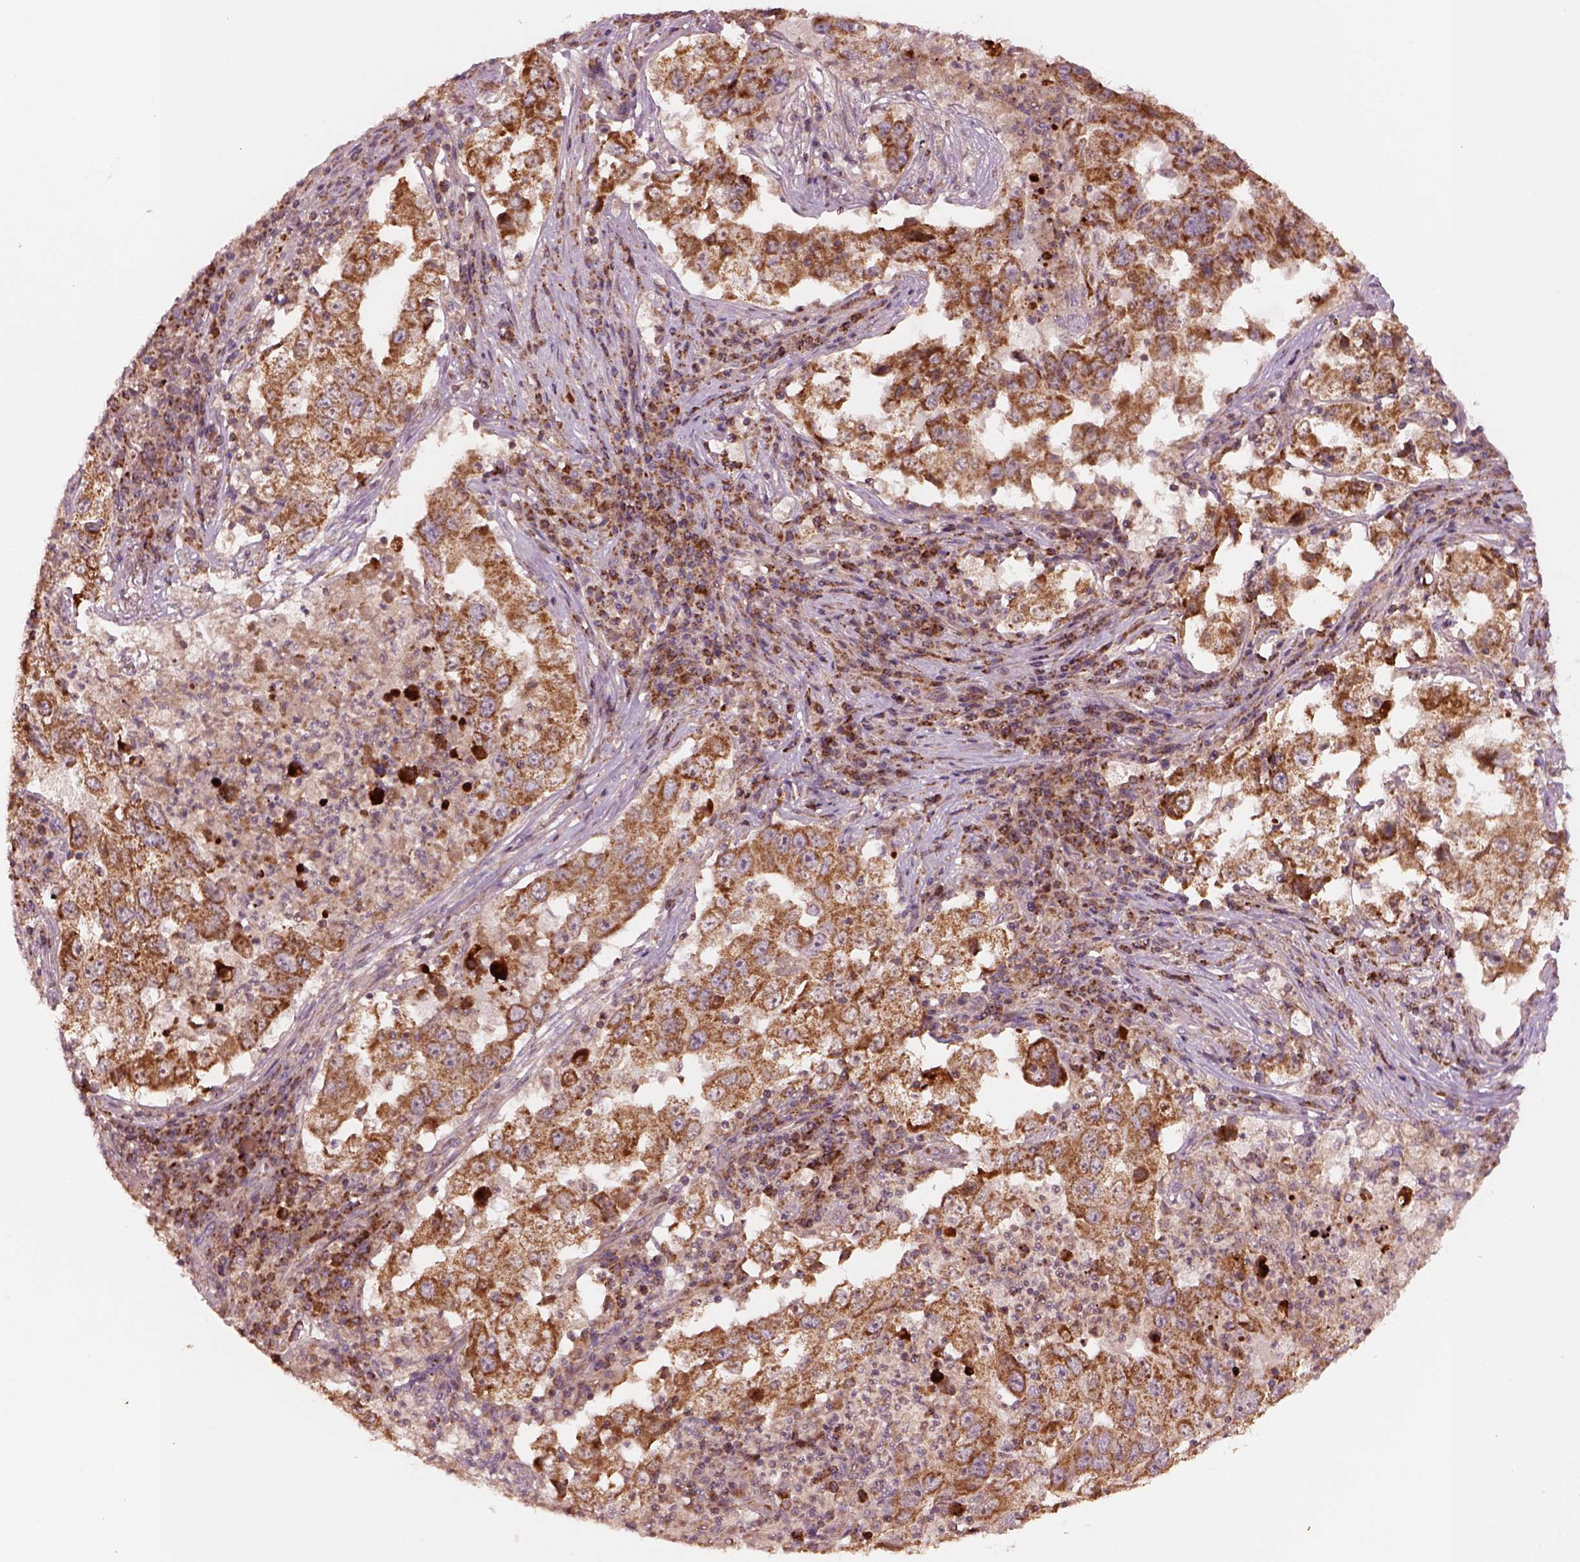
{"staining": {"intensity": "moderate", "quantity": ">75%", "location": "cytoplasmic/membranous"}, "tissue": "lung cancer", "cell_type": "Tumor cells", "image_type": "cancer", "snomed": [{"axis": "morphology", "description": "Adenocarcinoma, NOS"}, {"axis": "topography", "description": "Lung"}], "caption": "Immunohistochemistry (IHC) photomicrograph of lung cancer stained for a protein (brown), which reveals medium levels of moderate cytoplasmic/membranous staining in about >75% of tumor cells.", "gene": "SLC25A5", "patient": {"sex": "male", "age": 73}}